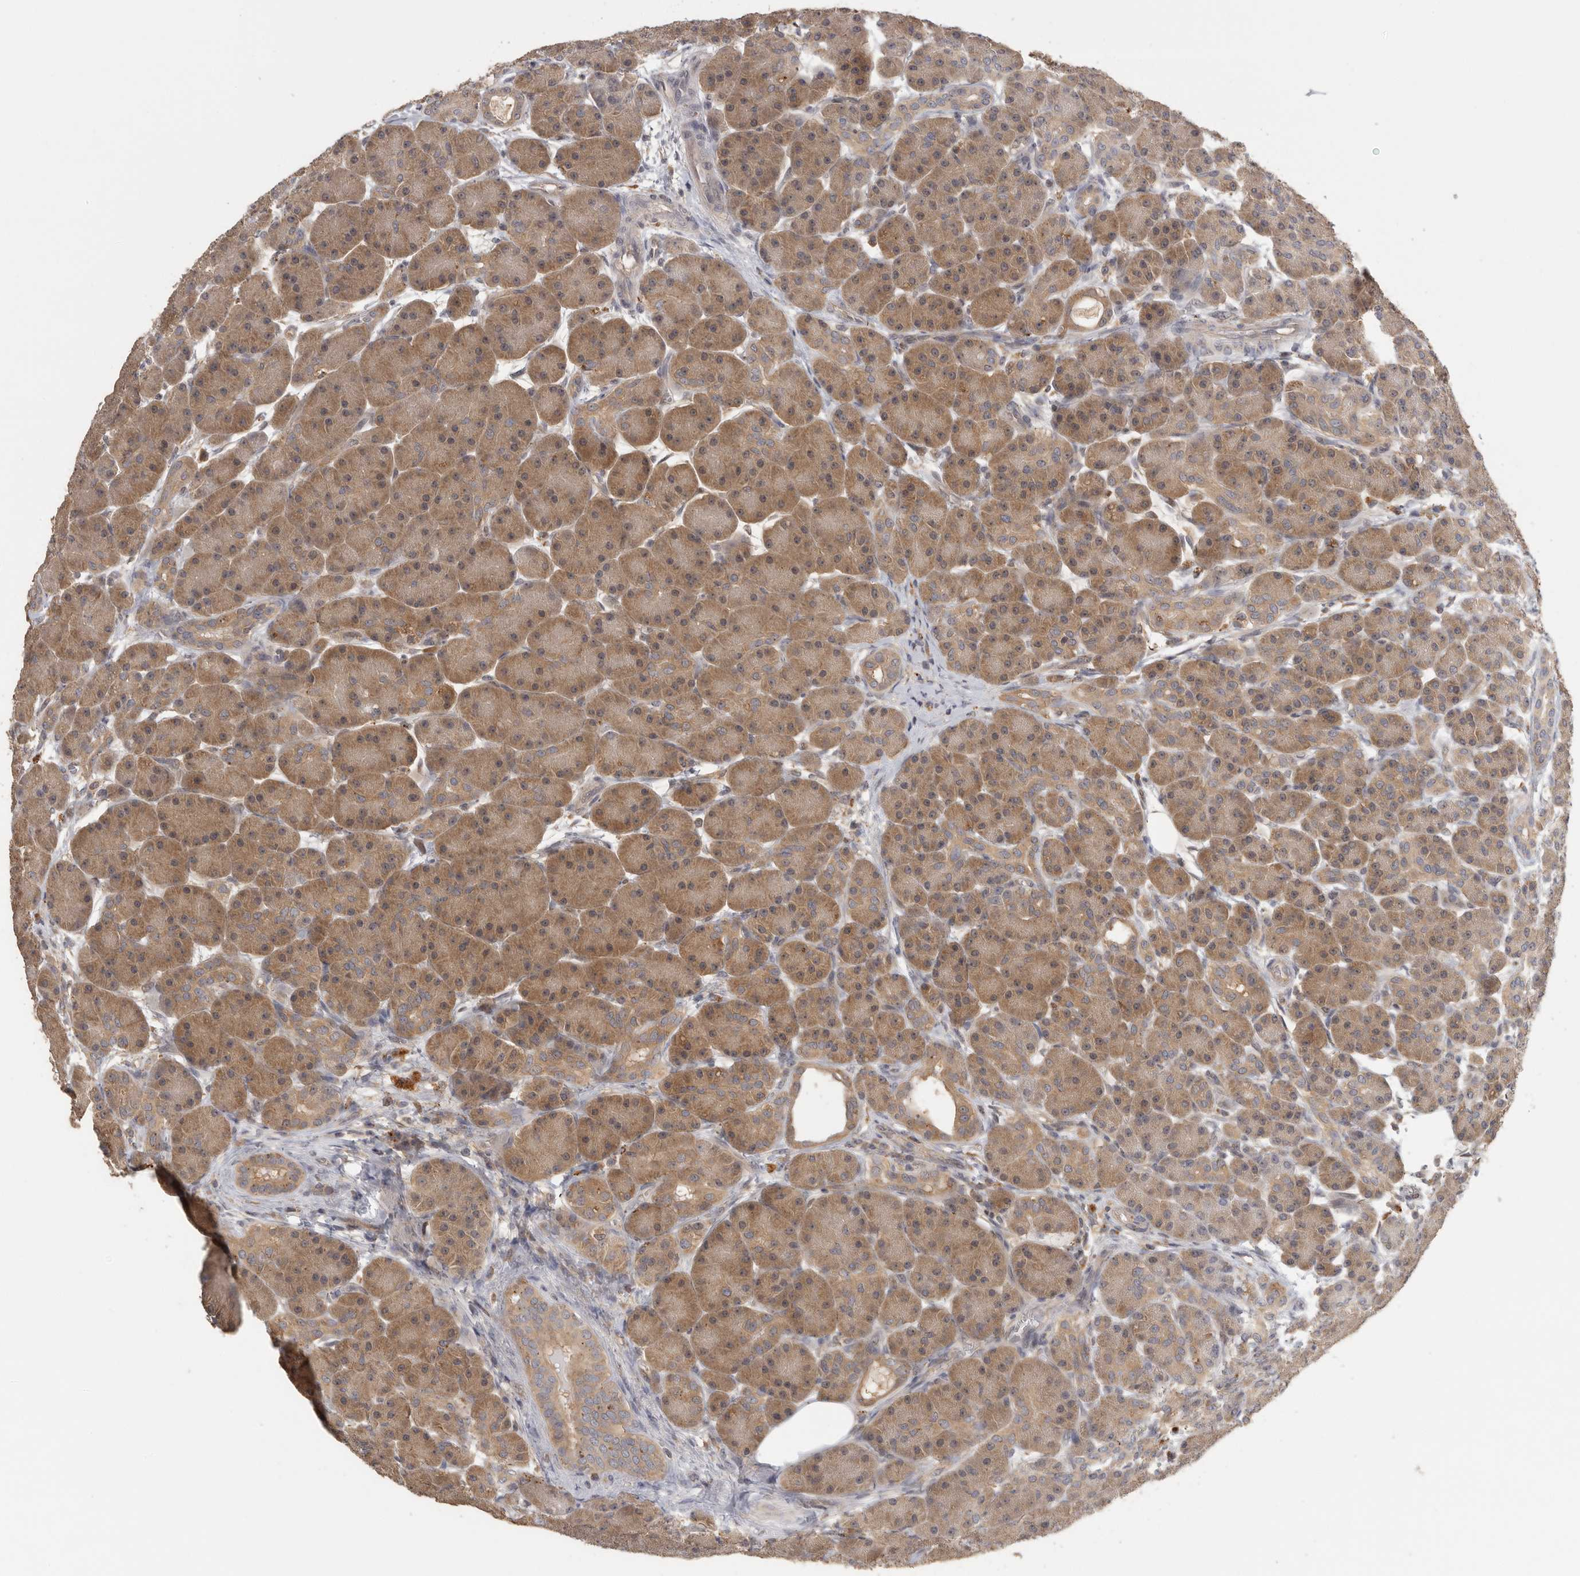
{"staining": {"intensity": "moderate", "quantity": ">75%", "location": "cytoplasmic/membranous"}, "tissue": "pancreas", "cell_type": "Exocrine glandular cells", "image_type": "normal", "snomed": [{"axis": "morphology", "description": "Normal tissue, NOS"}, {"axis": "topography", "description": "Pancreas"}], "caption": "The histopathology image displays staining of normal pancreas, revealing moderate cytoplasmic/membranous protein staining (brown color) within exocrine glandular cells. (brown staining indicates protein expression, while blue staining denotes nuclei).", "gene": "CCT8", "patient": {"sex": "male", "age": 63}}